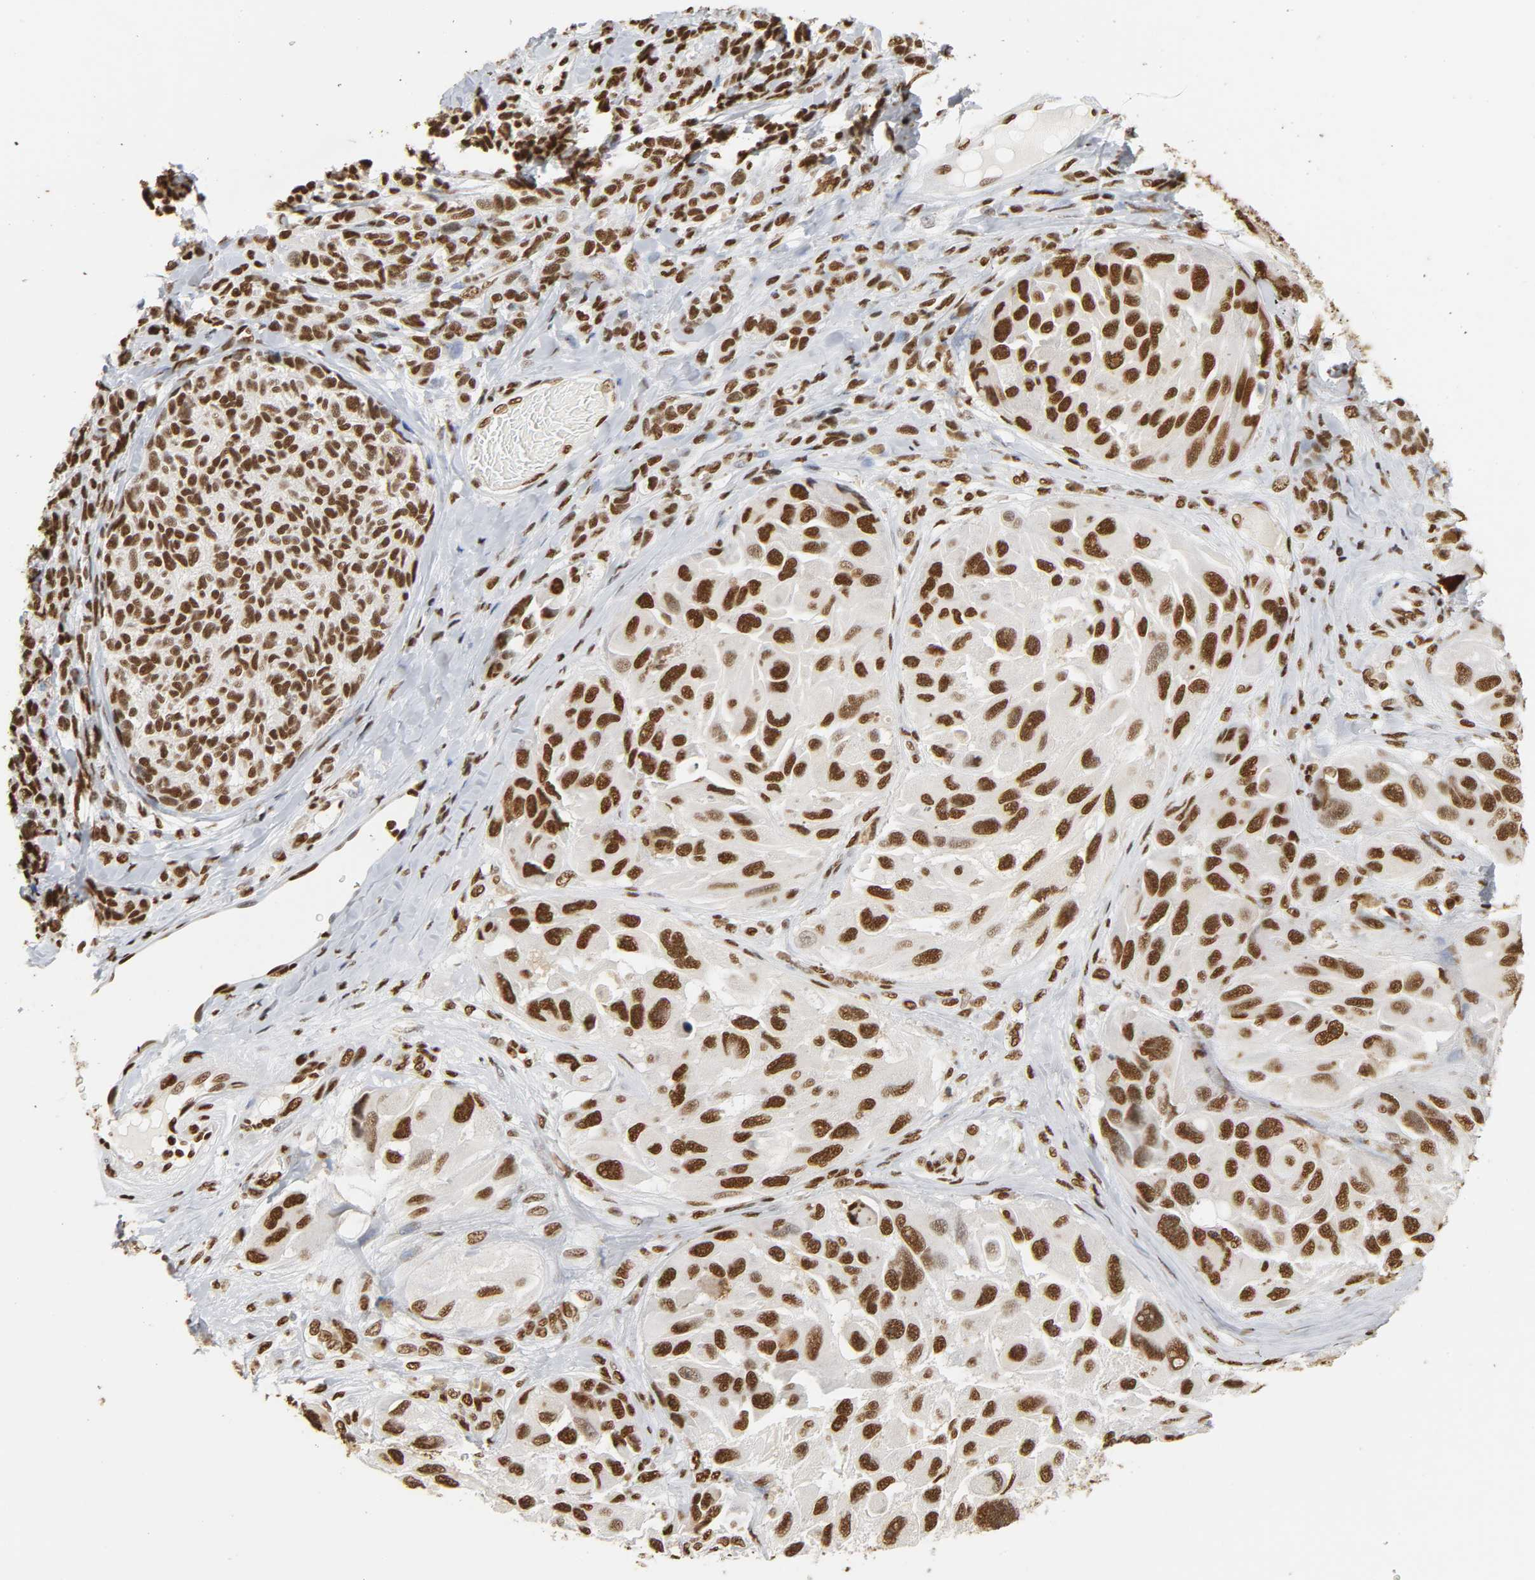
{"staining": {"intensity": "strong", "quantity": ">75%", "location": "nuclear"}, "tissue": "melanoma", "cell_type": "Tumor cells", "image_type": "cancer", "snomed": [{"axis": "morphology", "description": "Malignant melanoma, NOS"}, {"axis": "topography", "description": "Skin"}], "caption": "The image exhibits a brown stain indicating the presence of a protein in the nuclear of tumor cells in malignant melanoma. Immunohistochemistry stains the protein of interest in brown and the nuclei are stained blue.", "gene": "HNRNPC", "patient": {"sex": "female", "age": 73}}